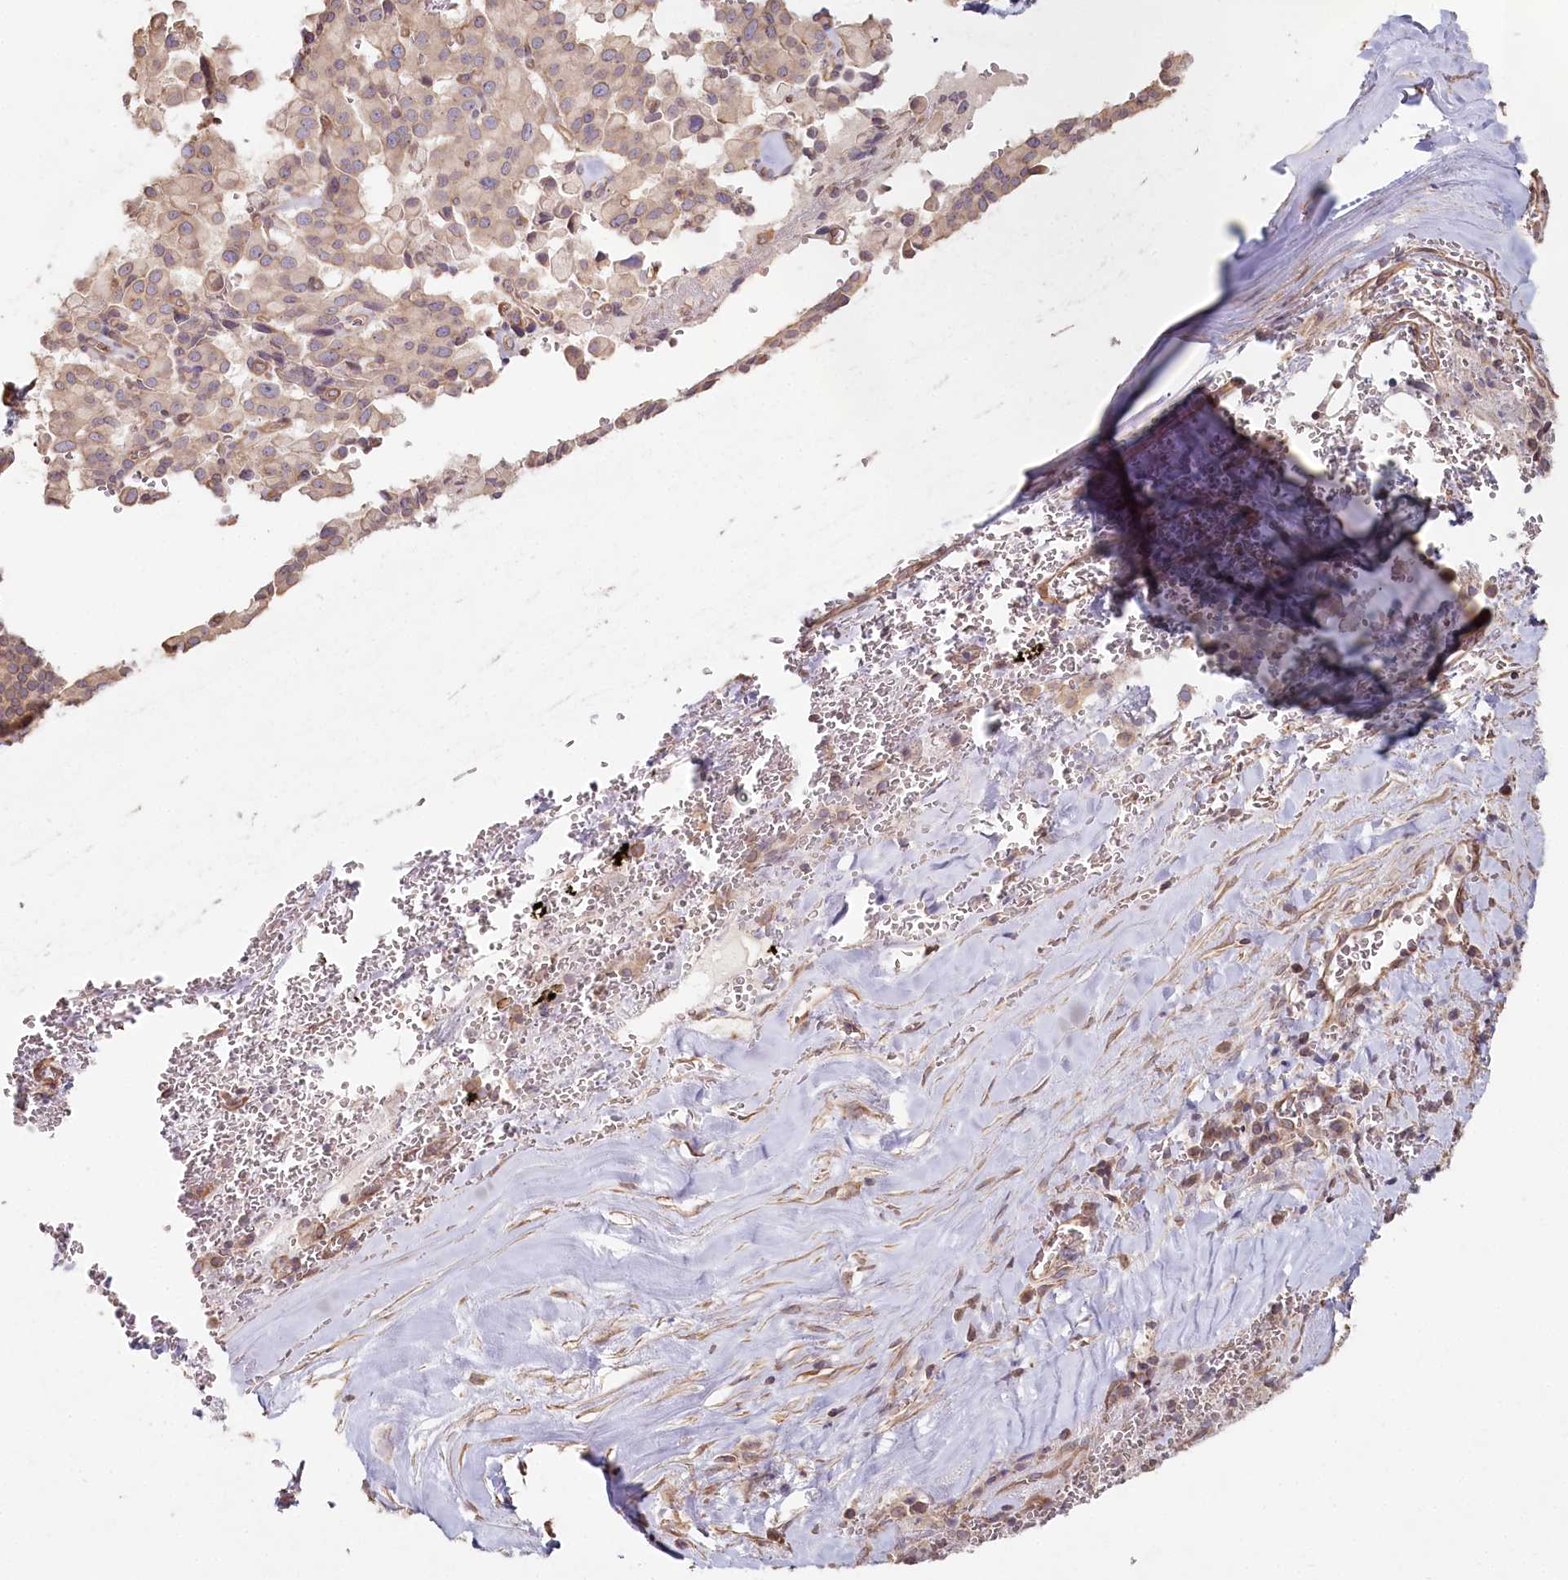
{"staining": {"intensity": "weak", "quantity": "25%-75%", "location": "cytoplasmic/membranous"}, "tissue": "pancreatic cancer", "cell_type": "Tumor cells", "image_type": "cancer", "snomed": [{"axis": "morphology", "description": "Adenocarcinoma, NOS"}, {"axis": "topography", "description": "Pancreas"}], "caption": "Pancreatic adenocarcinoma was stained to show a protein in brown. There is low levels of weak cytoplasmic/membranous expression in approximately 25%-75% of tumor cells.", "gene": "TCHP", "patient": {"sex": "male", "age": 65}}